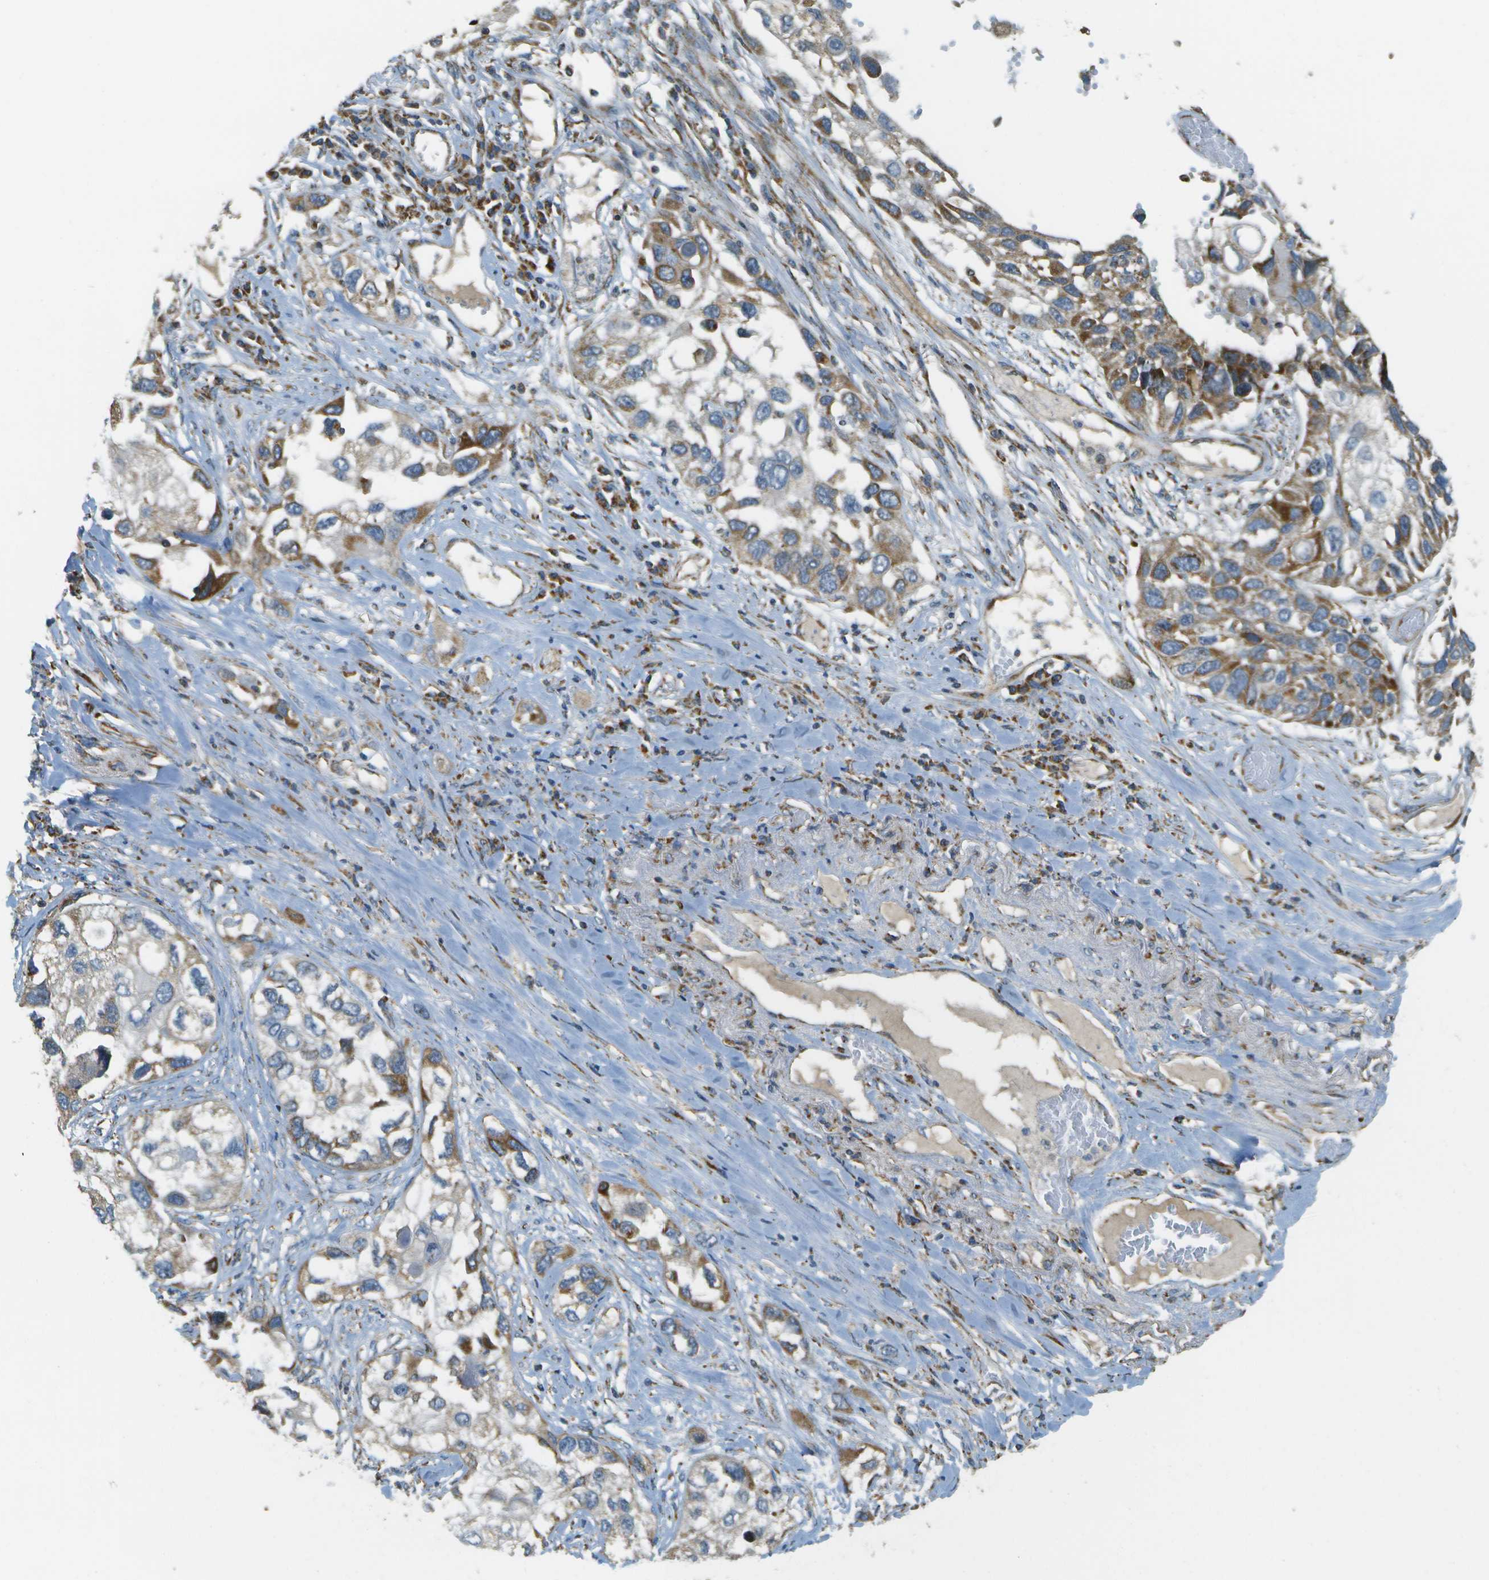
{"staining": {"intensity": "moderate", "quantity": ">75%", "location": "cytoplasmic/membranous"}, "tissue": "lung cancer", "cell_type": "Tumor cells", "image_type": "cancer", "snomed": [{"axis": "morphology", "description": "Squamous cell carcinoma, NOS"}, {"axis": "topography", "description": "Lung"}], "caption": "Tumor cells display medium levels of moderate cytoplasmic/membranous expression in about >75% of cells in human squamous cell carcinoma (lung). (IHC, brightfield microscopy, high magnification).", "gene": "NRK", "patient": {"sex": "male", "age": 71}}